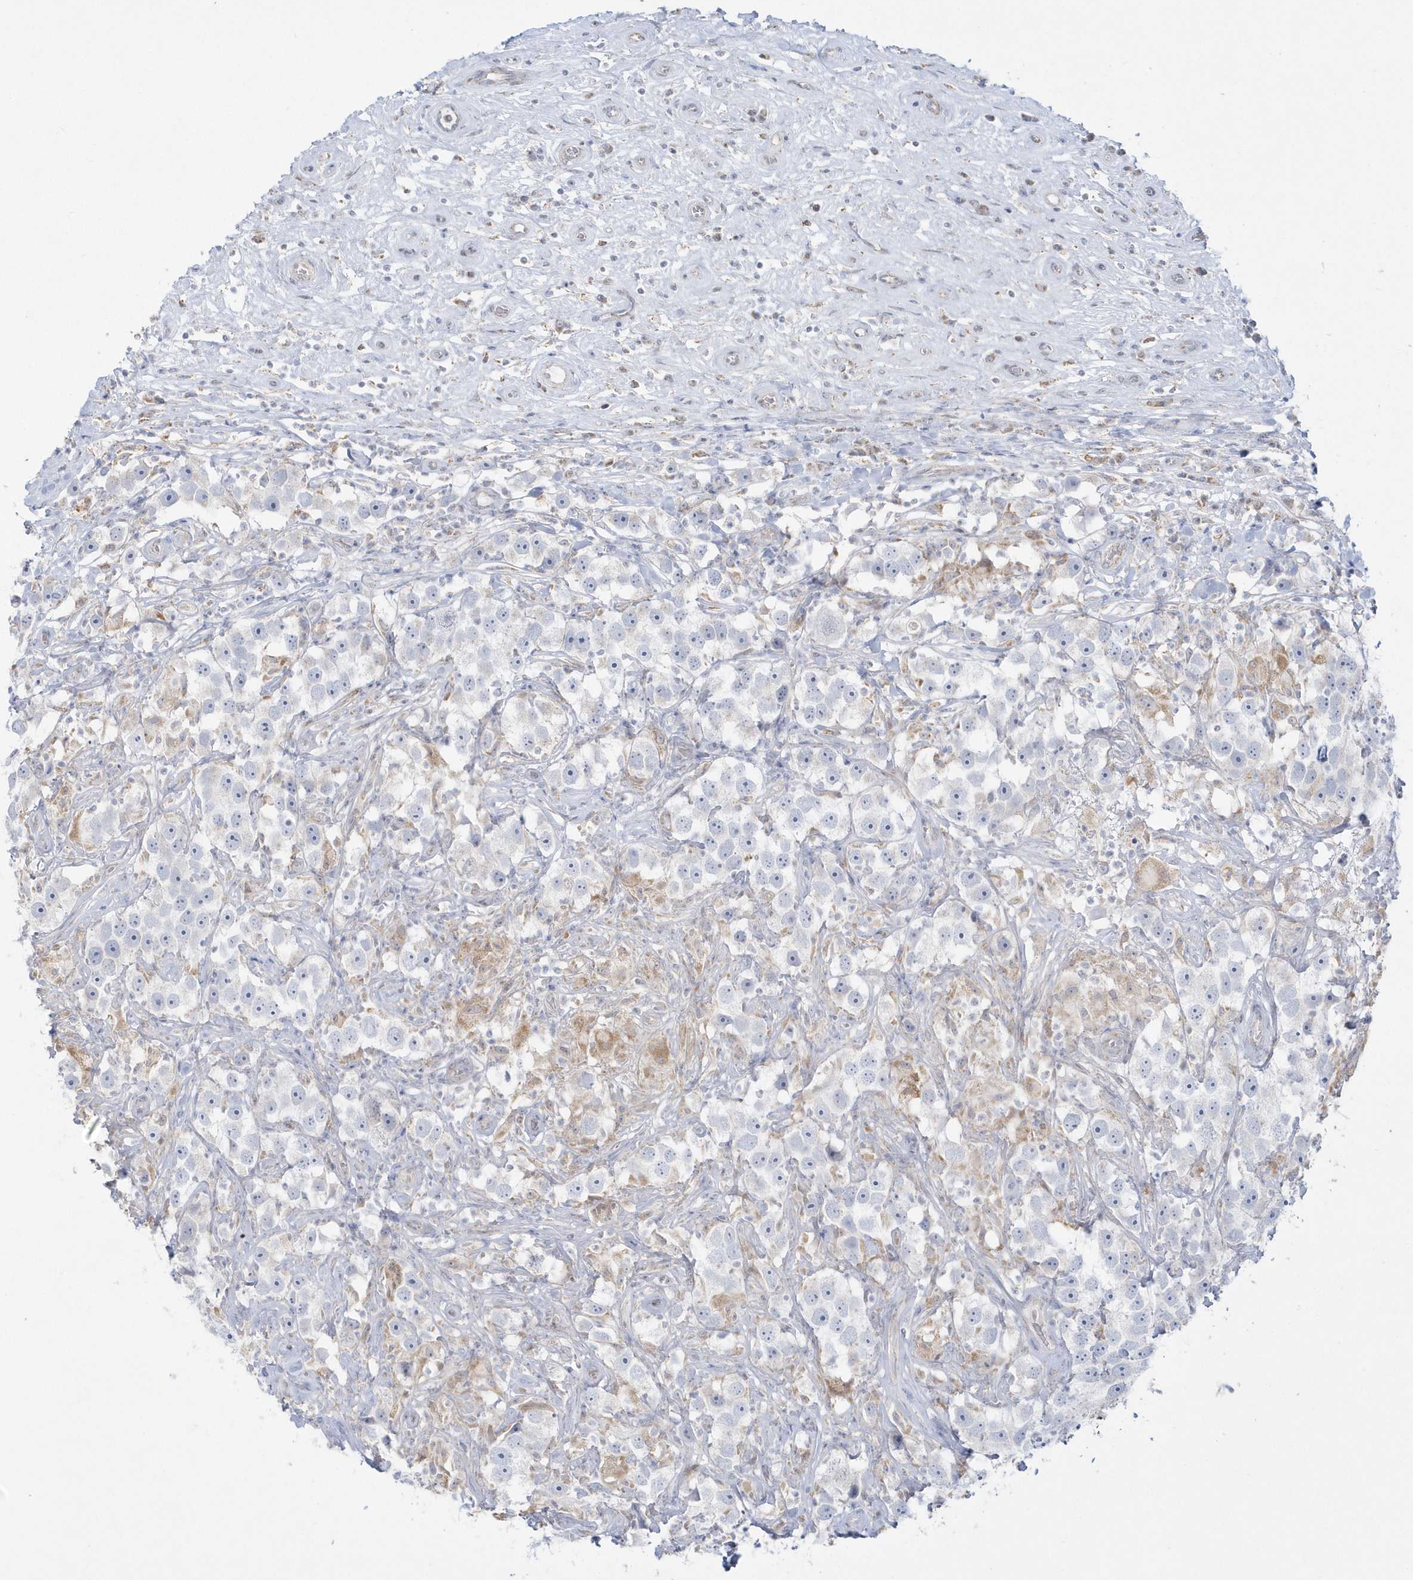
{"staining": {"intensity": "negative", "quantity": "none", "location": "none"}, "tissue": "testis cancer", "cell_type": "Tumor cells", "image_type": "cancer", "snomed": [{"axis": "morphology", "description": "Seminoma, NOS"}, {"axis": "topography", "description": "Testis"}], "caption": "This is an immunohistochemistry (IHC) image of human testis cancer (seminoma). There is no positivity in tumor cells.", "gene": "PCBD1", "patient": {"sex": "male", "age": 49}}